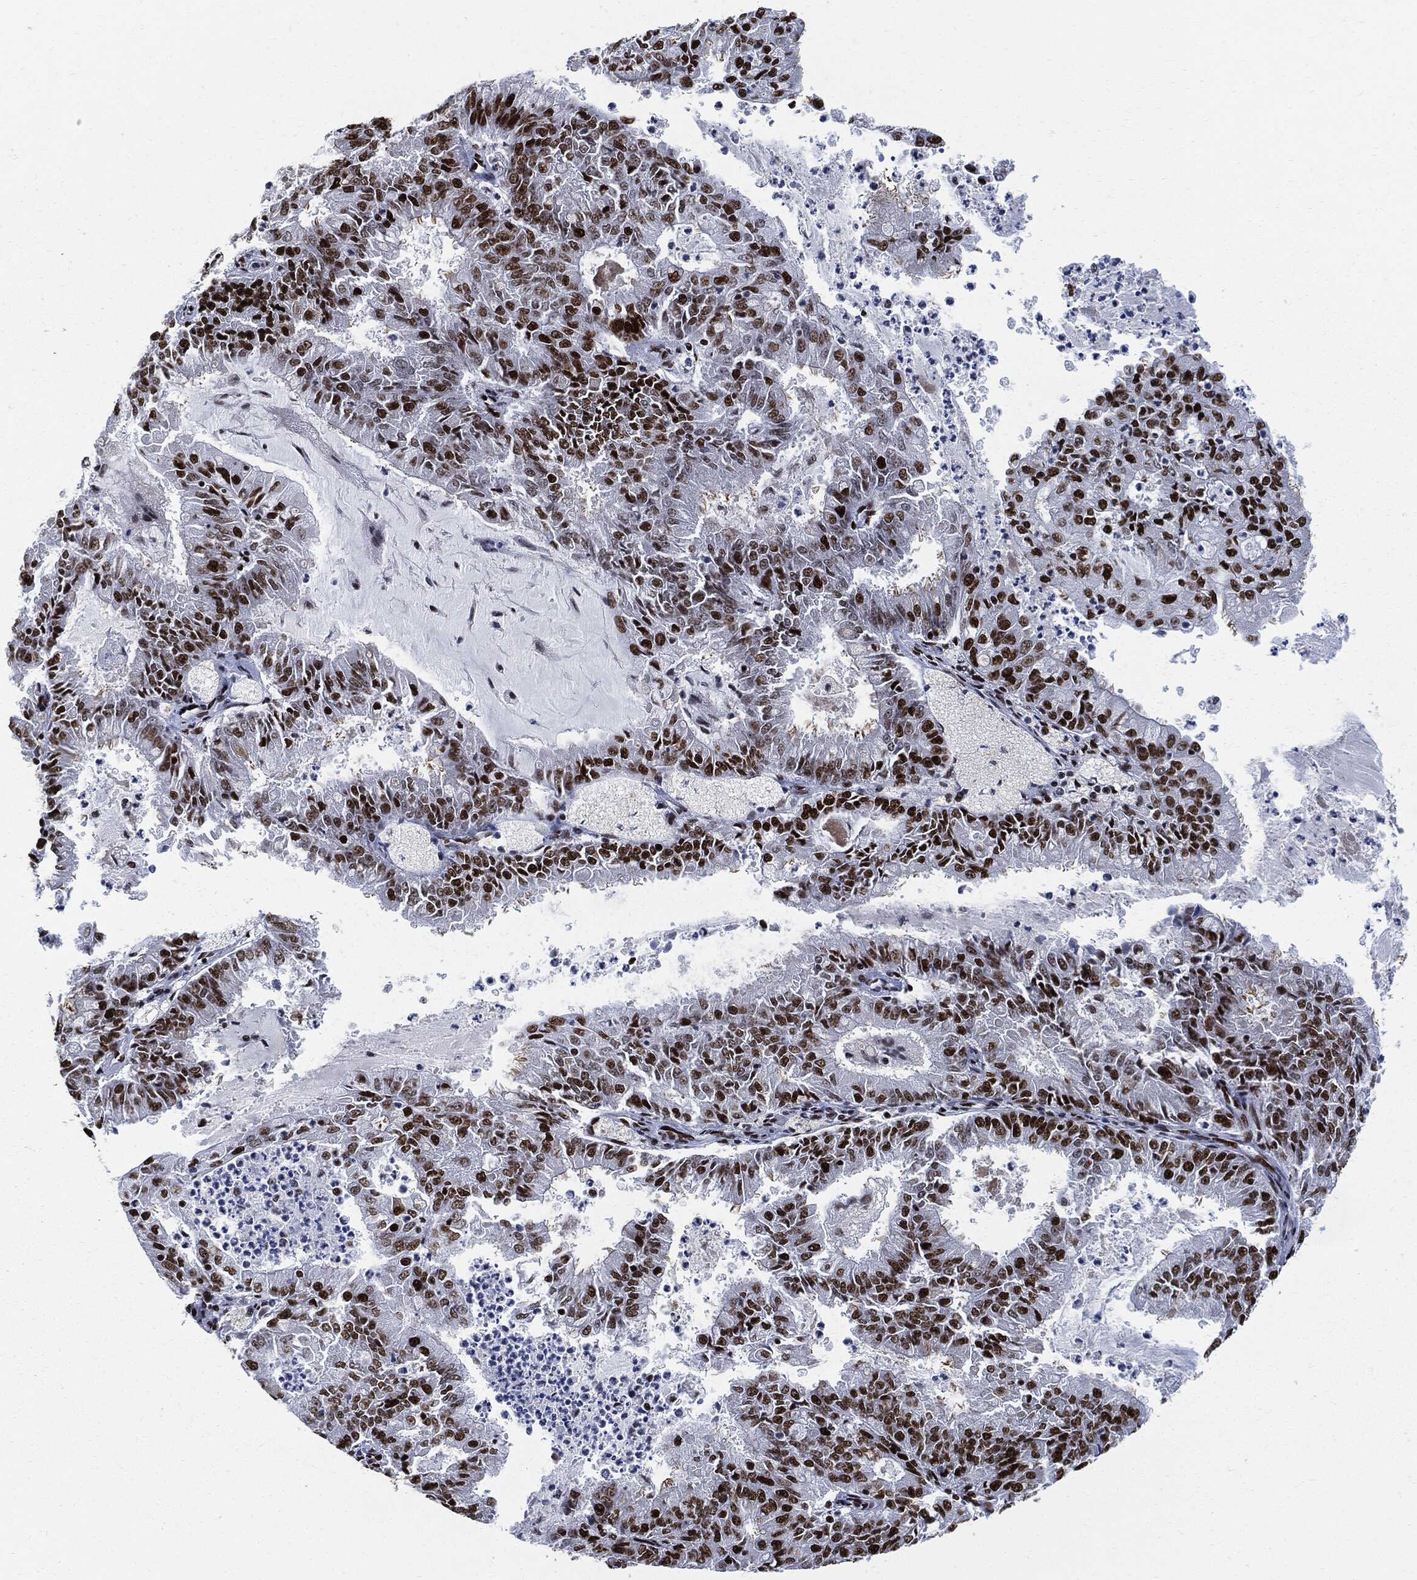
{"staining": {"intensity": "strong", "quantity": ">75%", "location": "nuclear"}, "tissue": "endometrial cancer", "cell_type": "Tumor cells", "image_type": "cancer", "snomed": [{"axis": "morphology", "description": "Adenocarcinoma, NOS"}, {"axis": "topography", "description": "Endometrium"}], "caption": "Protein staining reveals strong nuclear positivity in about >75% of tumor cells in endometrial cancer.", "gene": "RECQL", "patient": {"sex": "female", "age": 57}}